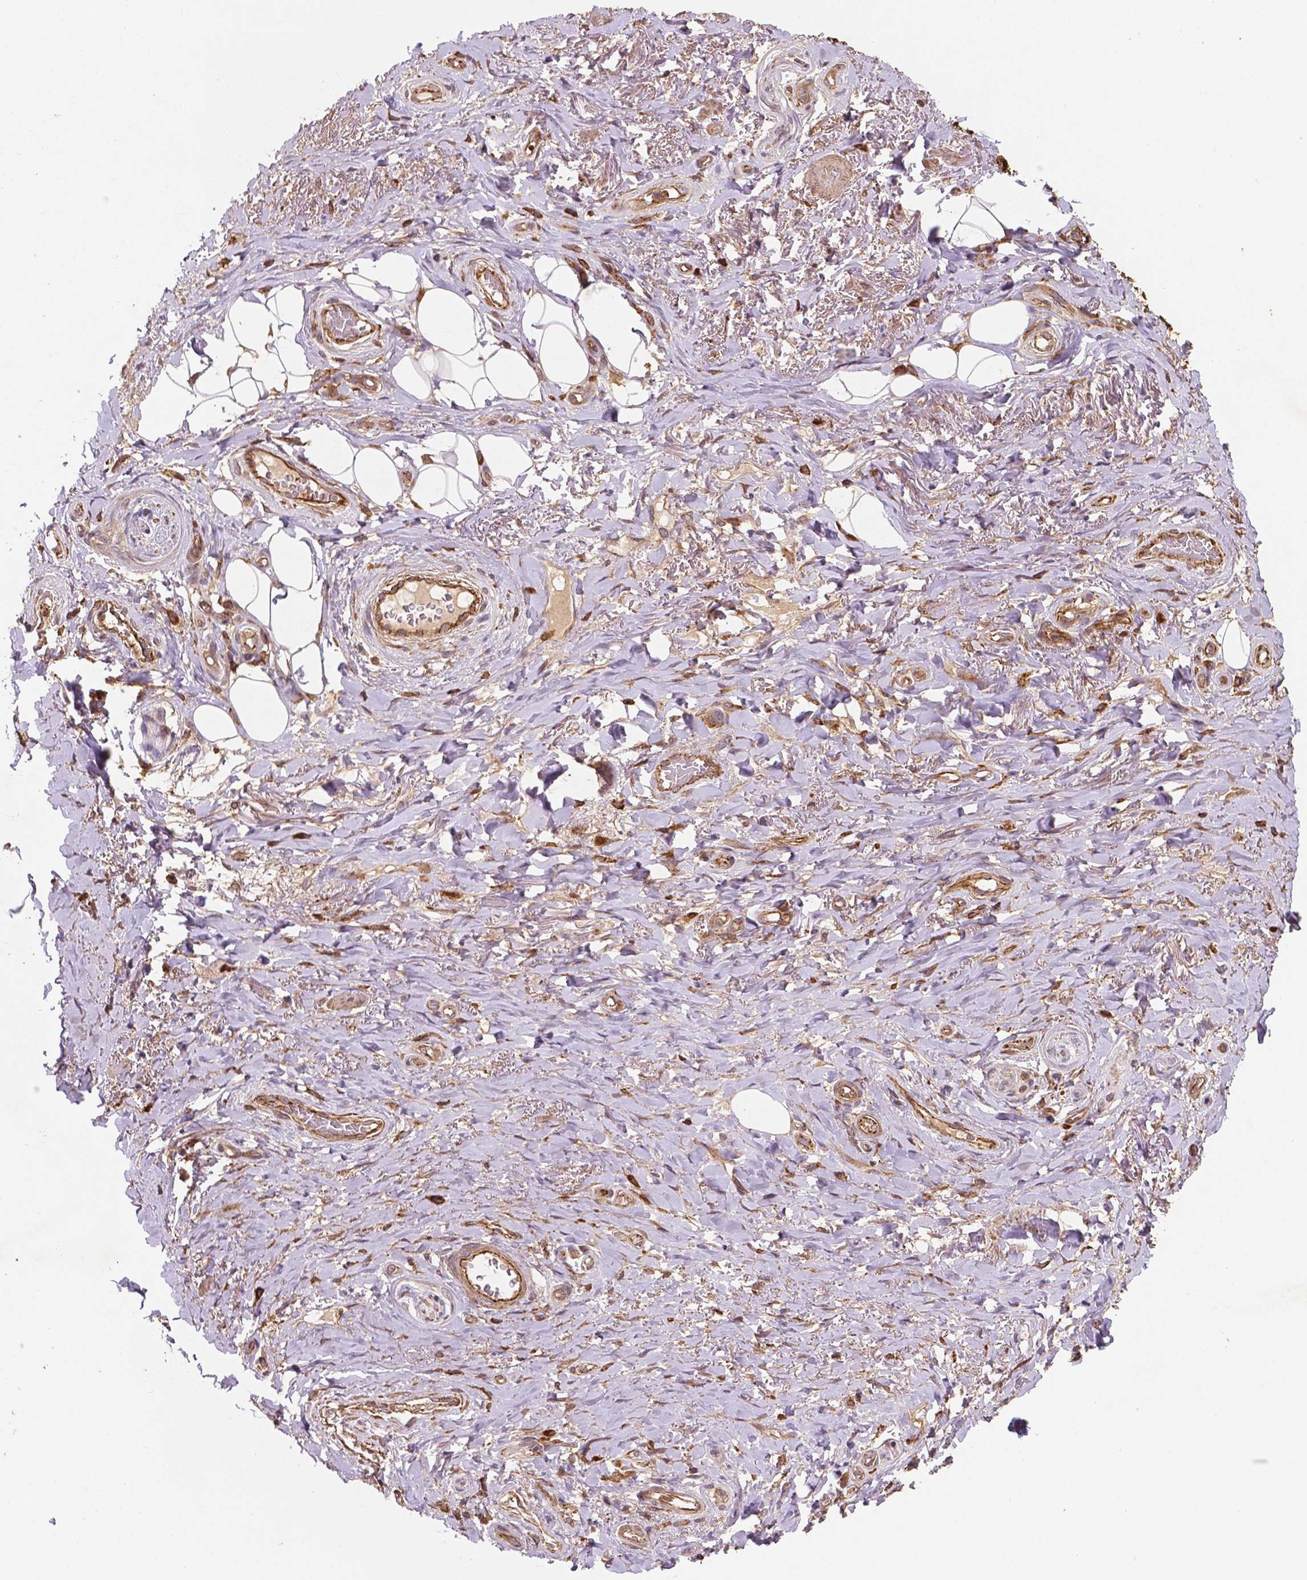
{"staining": {"intensity": "moderate", "quantity": "<25%", "location": "nuclear"}, "tissue": "adipose tissue", "cell_type": "Adipocytes", "image_type": "normal", "snomed": [{"axis": "morphology", "description": "Normal tissue, NOS"}, {"axis": "topography", "description": "Anal"}, {"axis": "topography", "description": "Peripheral nerve tissue"}], "caption": "Protein expression analysis of benign adipose tissue exhibits moderate nuclear staining in approximately <25% of adipocytes.", "gene": "ZMYND19", "patient": {"sex": "male", "age": 53}}